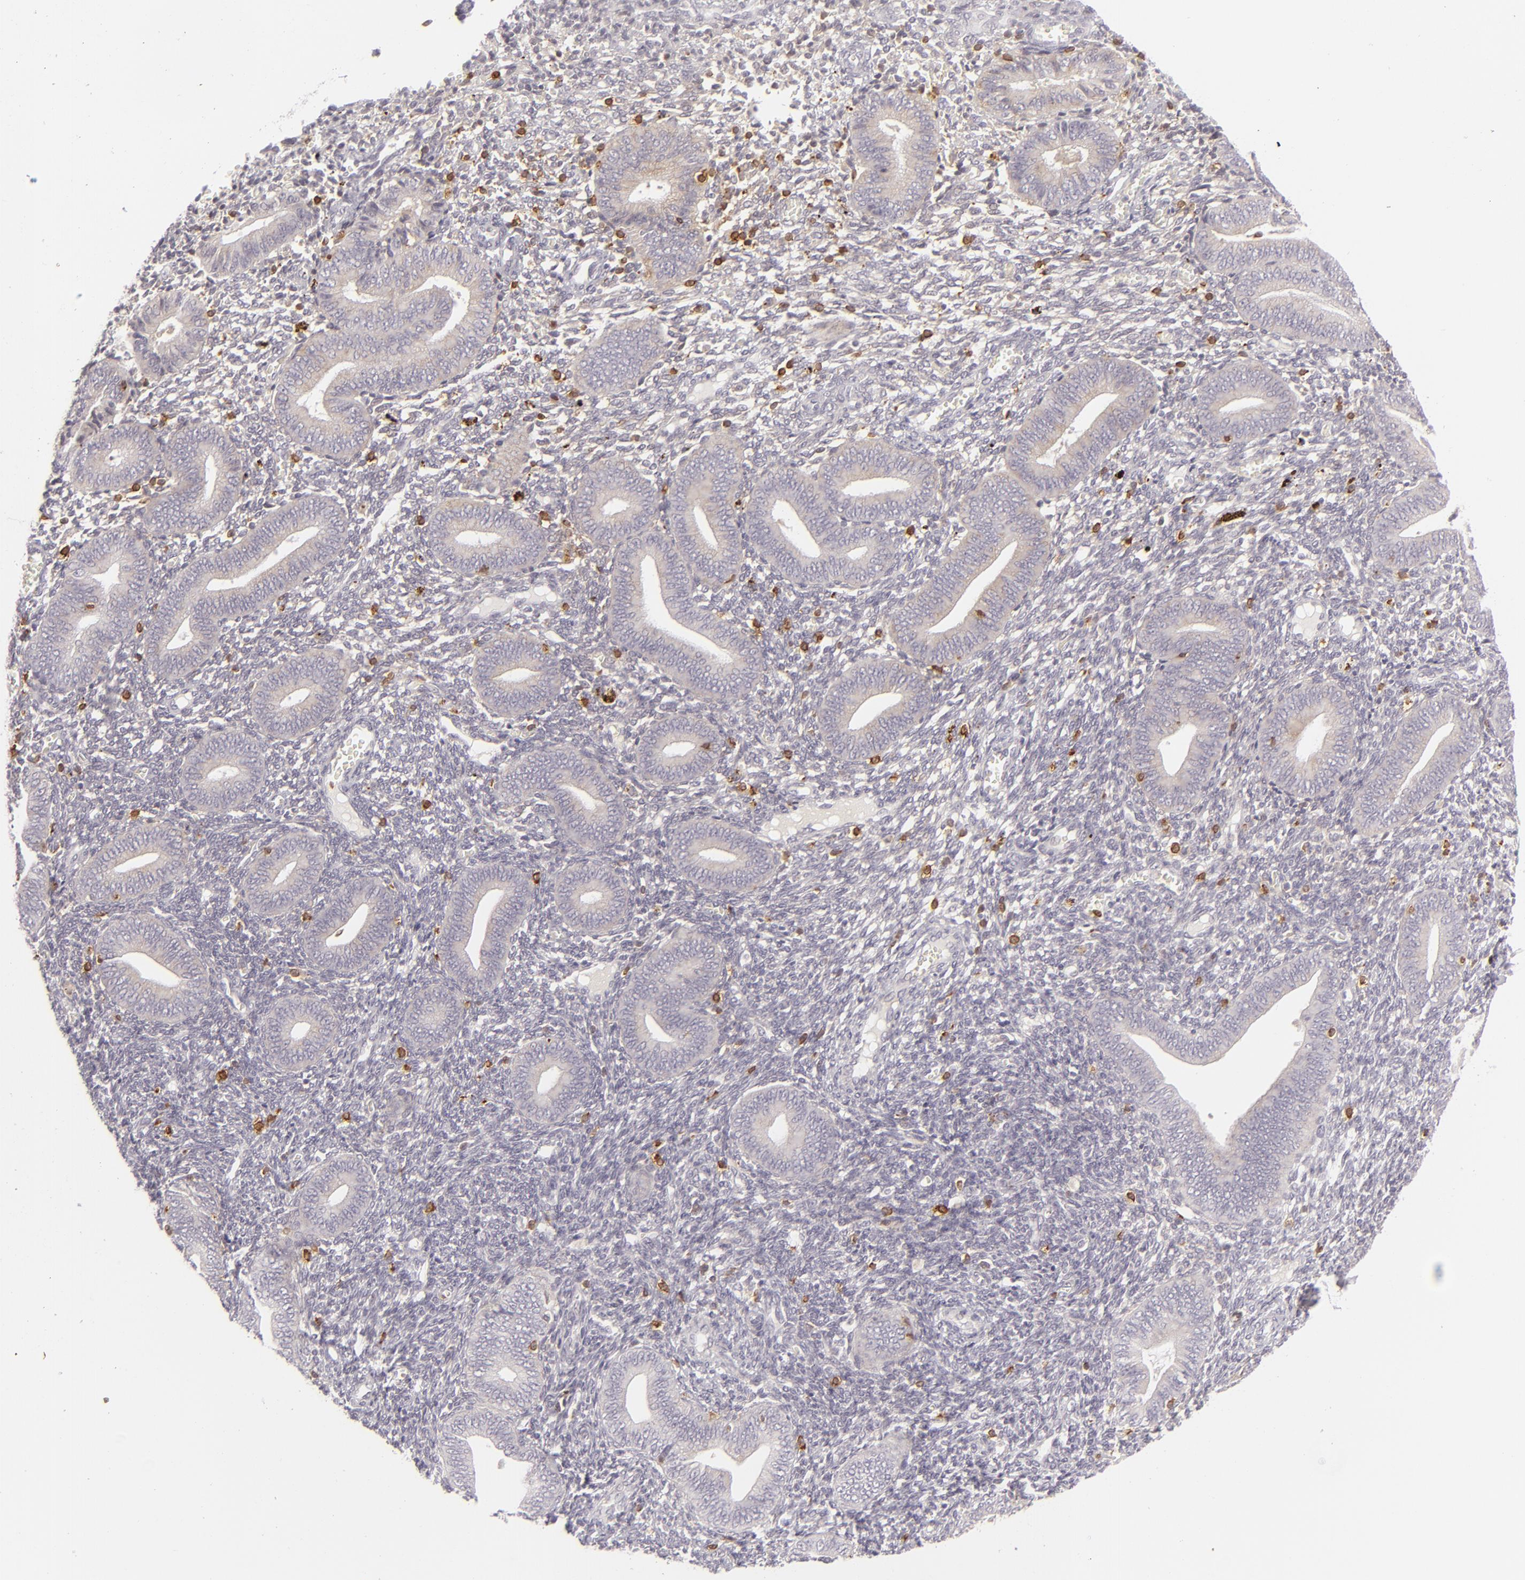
{"staining": {"intensity": "moderate", "quantity": "<25%", "location": "cytoplasmic/membranous"}, "tissue": "endometrium", "cell_type": "Cells in endometrial stroma", "image_type": "normal", "snomed": [{"axis": "morphology", "description": "Normal tissue, NOS"}, {"axis": "topography", "description": "Uterus"}, {"axis": "topography", "description": "Endometrium"}], "caption": "Cells in endometrial stroma display low levels of moderate cytoplasmic/membranous staining in about <25% of cells in benign endometrium.", "gene": "APOBEC3G", "patient": {"sex": "female", "age": 33}}